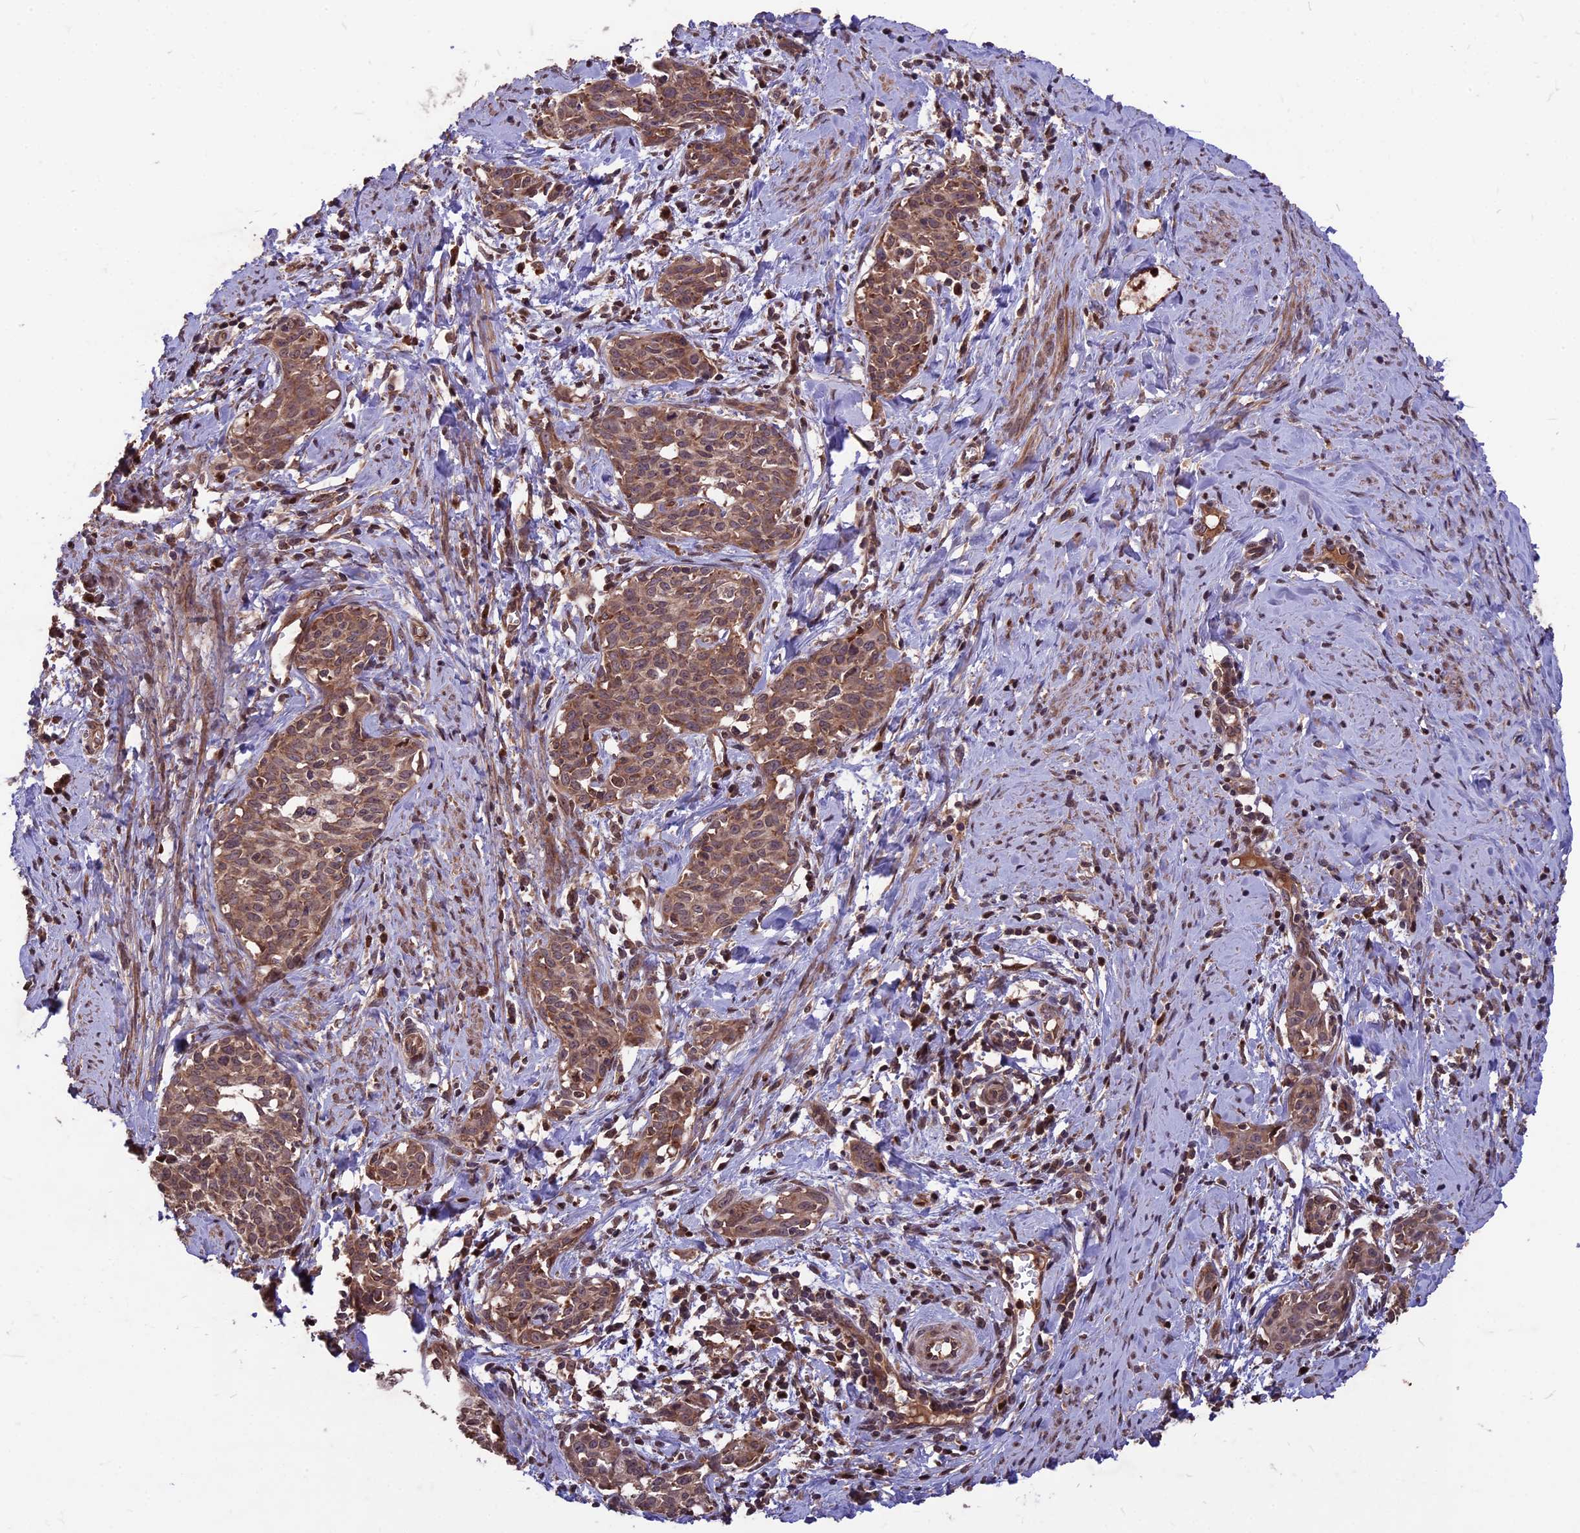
{"staining": {"intensity": "moderate", "quantity": ">75%", "location": "cytoplasmic/membranous,nuclear"}, "tissue": "cervical cancer", "cell_type": "Tumor cells", "image_type": "cancer", "snomed": [{"axis": "morphology", "description": "Squamous cell carcinoma, NOS"}, {"axis": "topography", "description": "Cervix"}], "caption": "The image reveals a brown stain indicating the presence of a protein in the cytoplasmic/membranous and nuclear of tumor cells in cervical cancer (squamous cell carcinoma). (DAB IHC, brown staining for protein, blue staining for nuclei).", "gene": "ZNF598", "patient": {"sex": "female", "age": 52}}